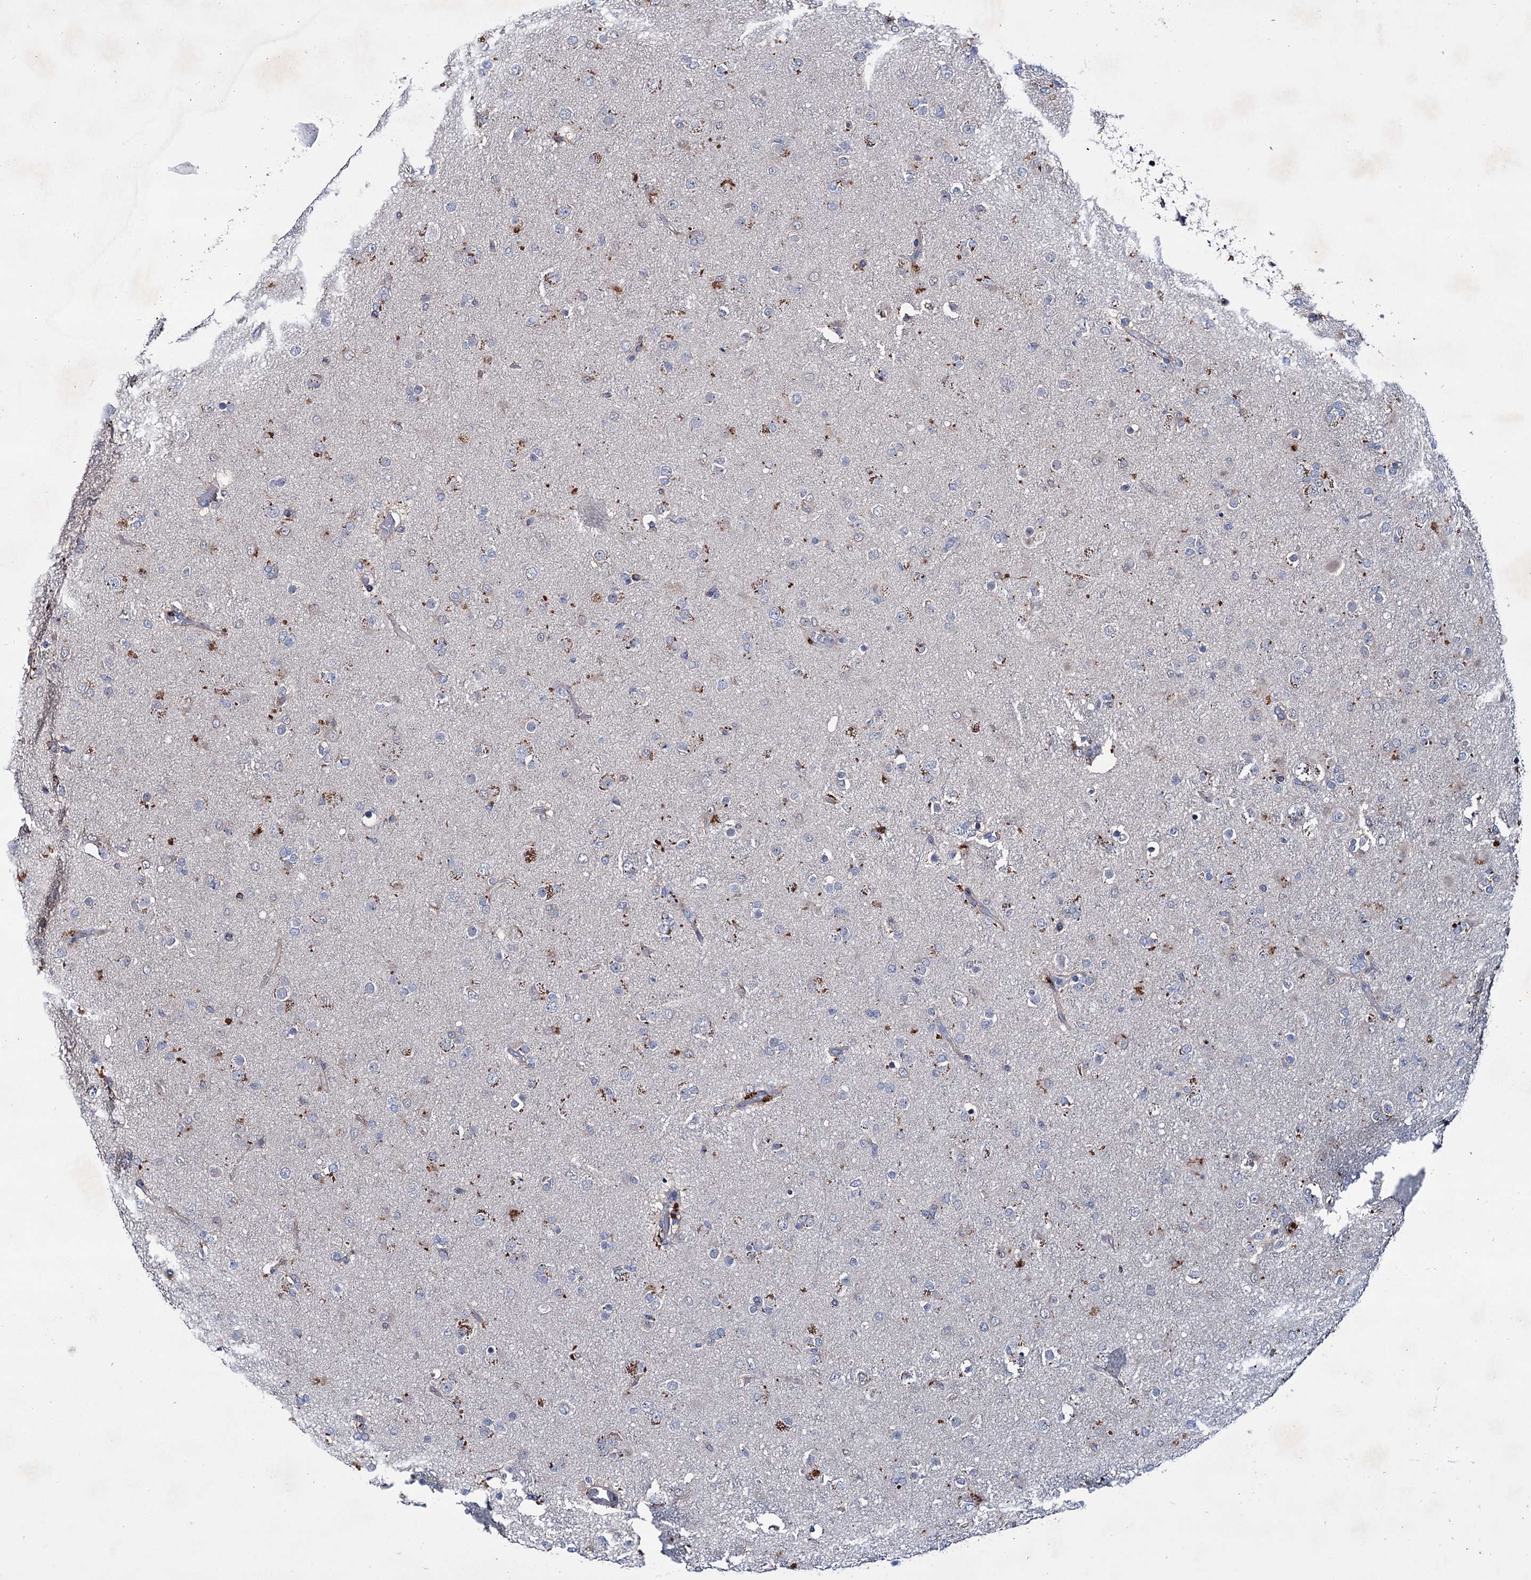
{"staining": {"intensity": "weak", "quantity": "<25%", "location": "cytoplasmic/membranous"}, "tissue": "glioma", "cell_type": "Tumor cells", "image_type": "cancer", "snomed": [{"axis": "morphology", "description": "Glioma, malignant, Low grade"}, {"axis": "topography", "description": "Brain"}], "caption": "Immunohistochemical staining of malignant glioma (low-grade) demonstrates no significant positivity in tumor cells.", "gene": "LYZL4", "patient": {"sex": "male", "age": 65}}